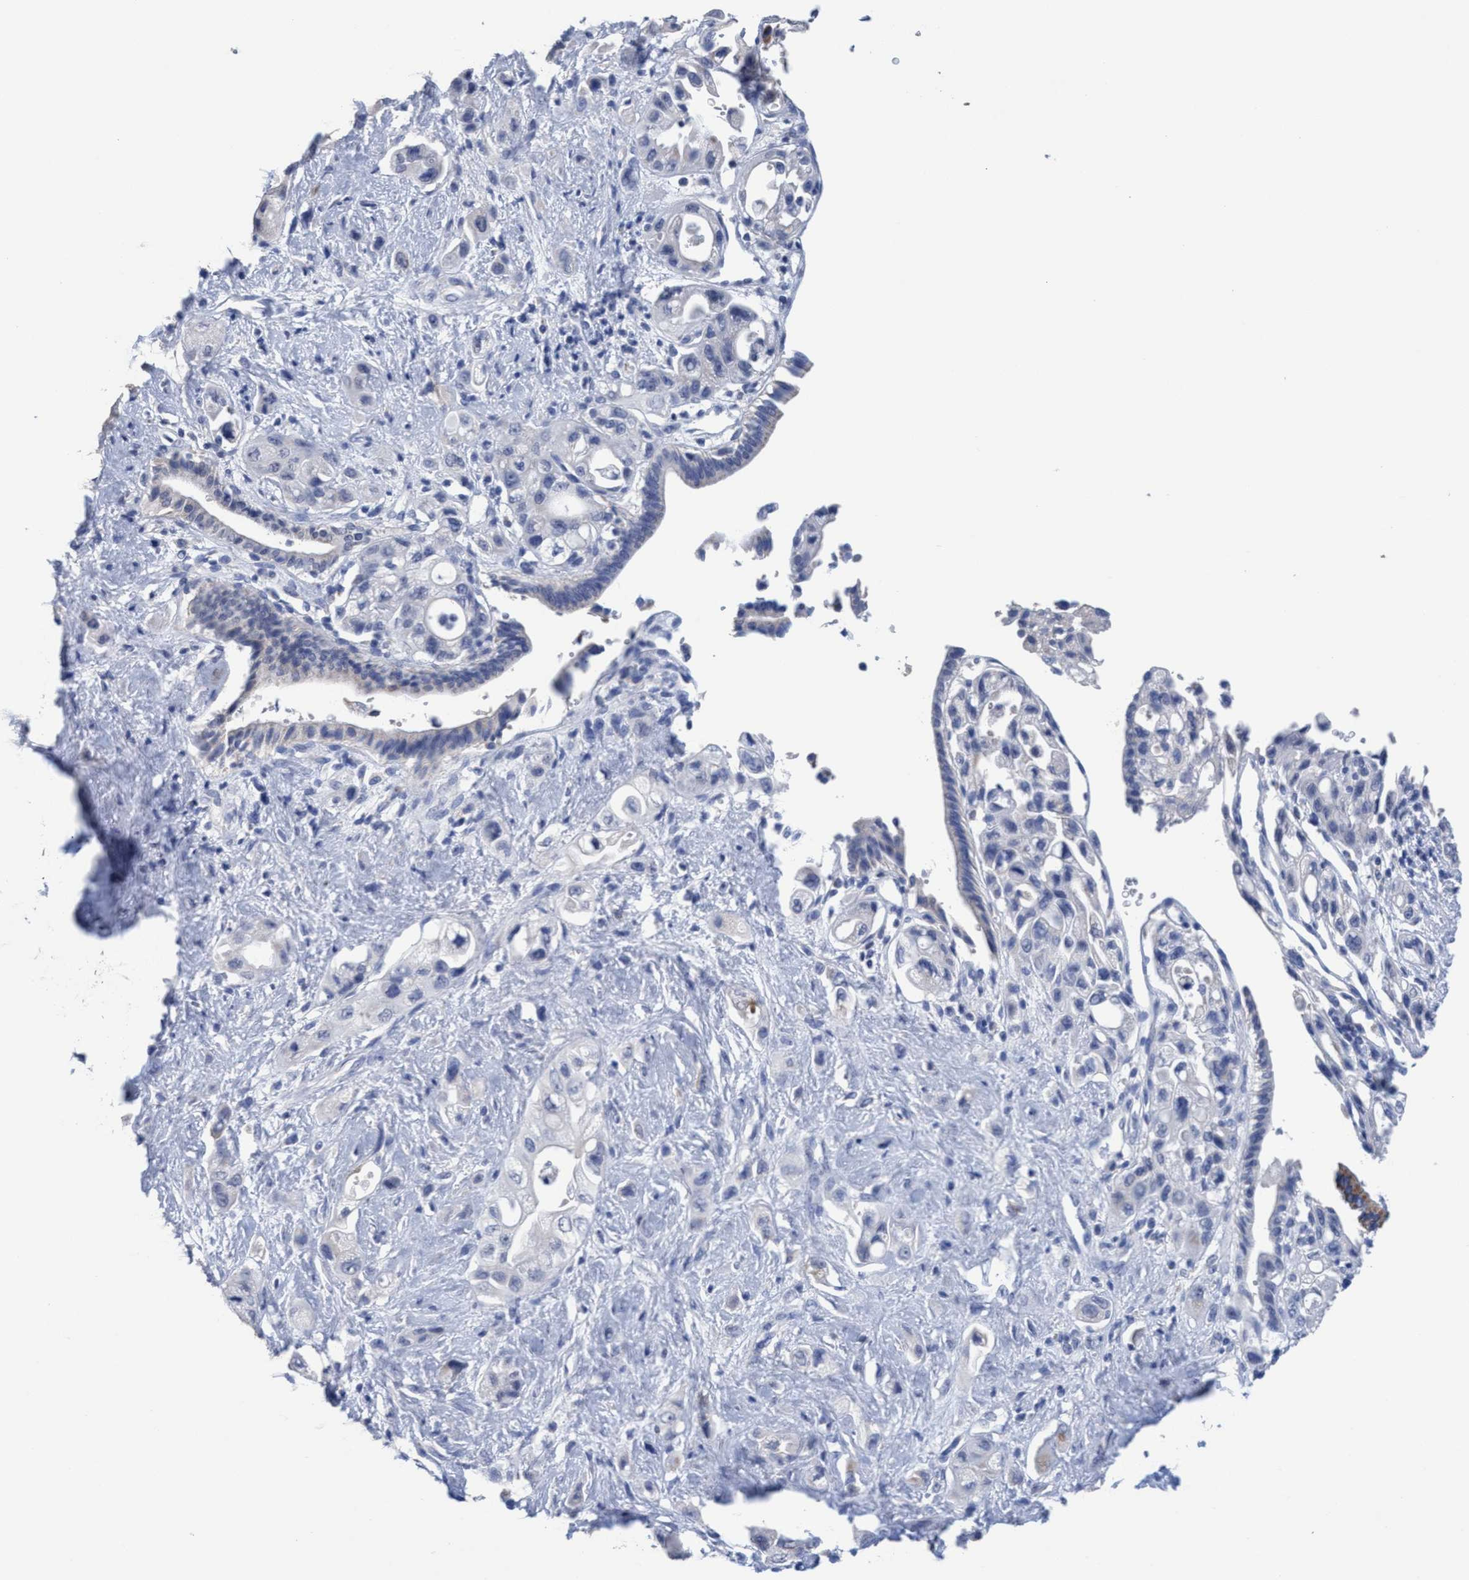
{"staining": {"intensity": "negative", "quantity": "none", "location": "none"}, "tissue": "pancreatic cancer", "cell_type": "Tumor cells", "image_type": "cancer", "snomed": [{"axis": "morphology", "description": "Adenocarcinoma, NOS"}, {"axis": "topography", "description": "Pancreas"}], "caption": "Immunohistochemistry (IHC) of adenocarcinoma (pancreatic) shows no staining in tumor cells.", "gene": "RSAD1", "patient": {"sex": "female", "age": 66}}